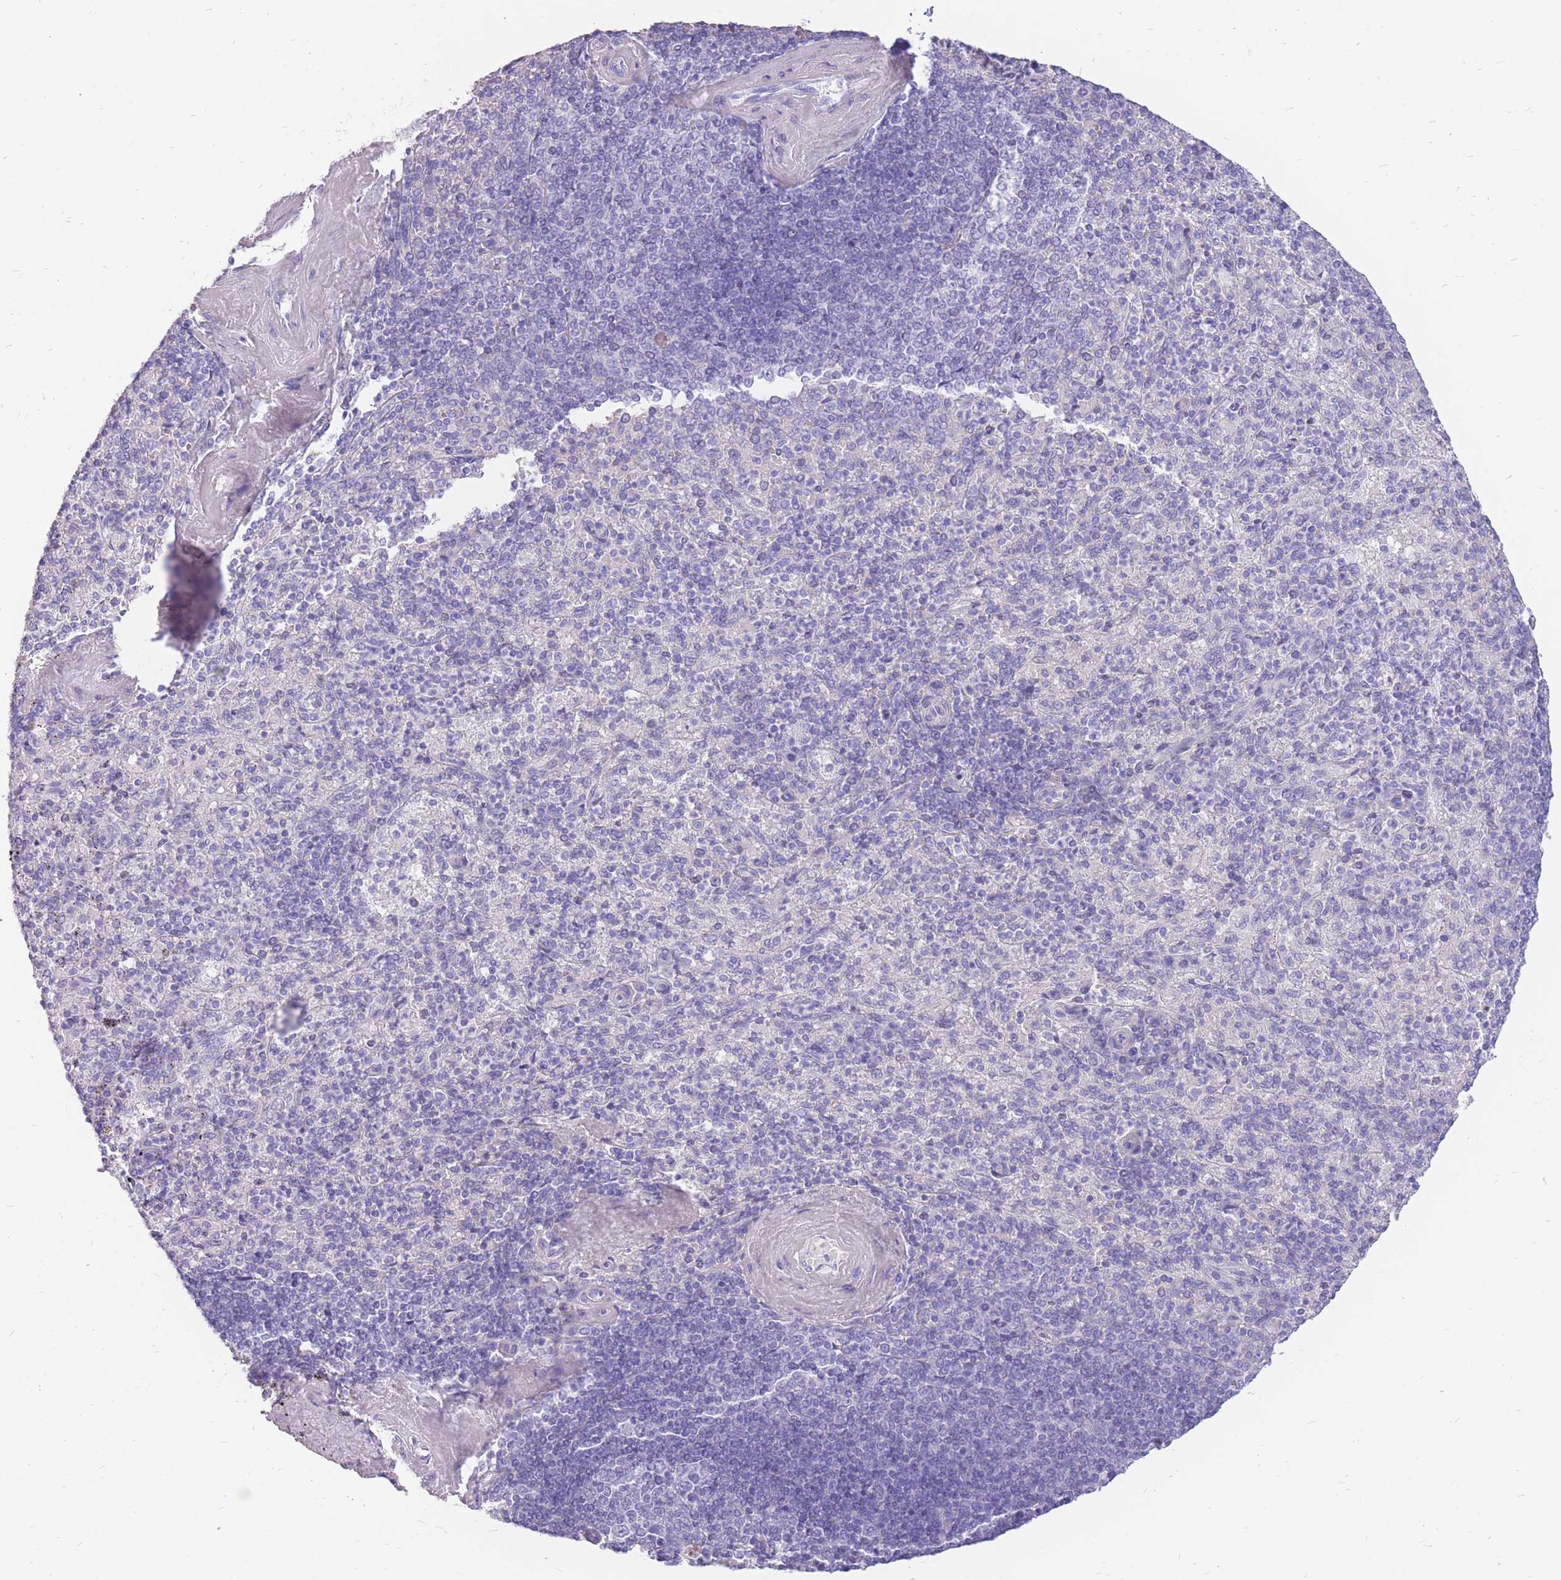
{"staining": {"intensity": "negative", "quantity": "none", "location": "none"}, "tissue": "spleen", "cell_type": "Cells in red pulp", "image_type": "normal", "snomed": [{"axis": "morphology", "description": "Normal tissue, NOS"}, {"axis": "topography", "description": "Spleen"}], "caption": "Immunohistochemistry (IHC) photomicrograph of unremarkable spleen: spleen stained with DAB exhibits no significant protein staining in cells in red pulp. The staining was performed using DAB (3,3'-diaminobenzidine) to visualize the protein expression in brown, while the nuclei were stained in blue with hematoxylin (Magnification: 20x).", "gene": "CYP21A2", "patient": {"sex": "male", "age": 82}}